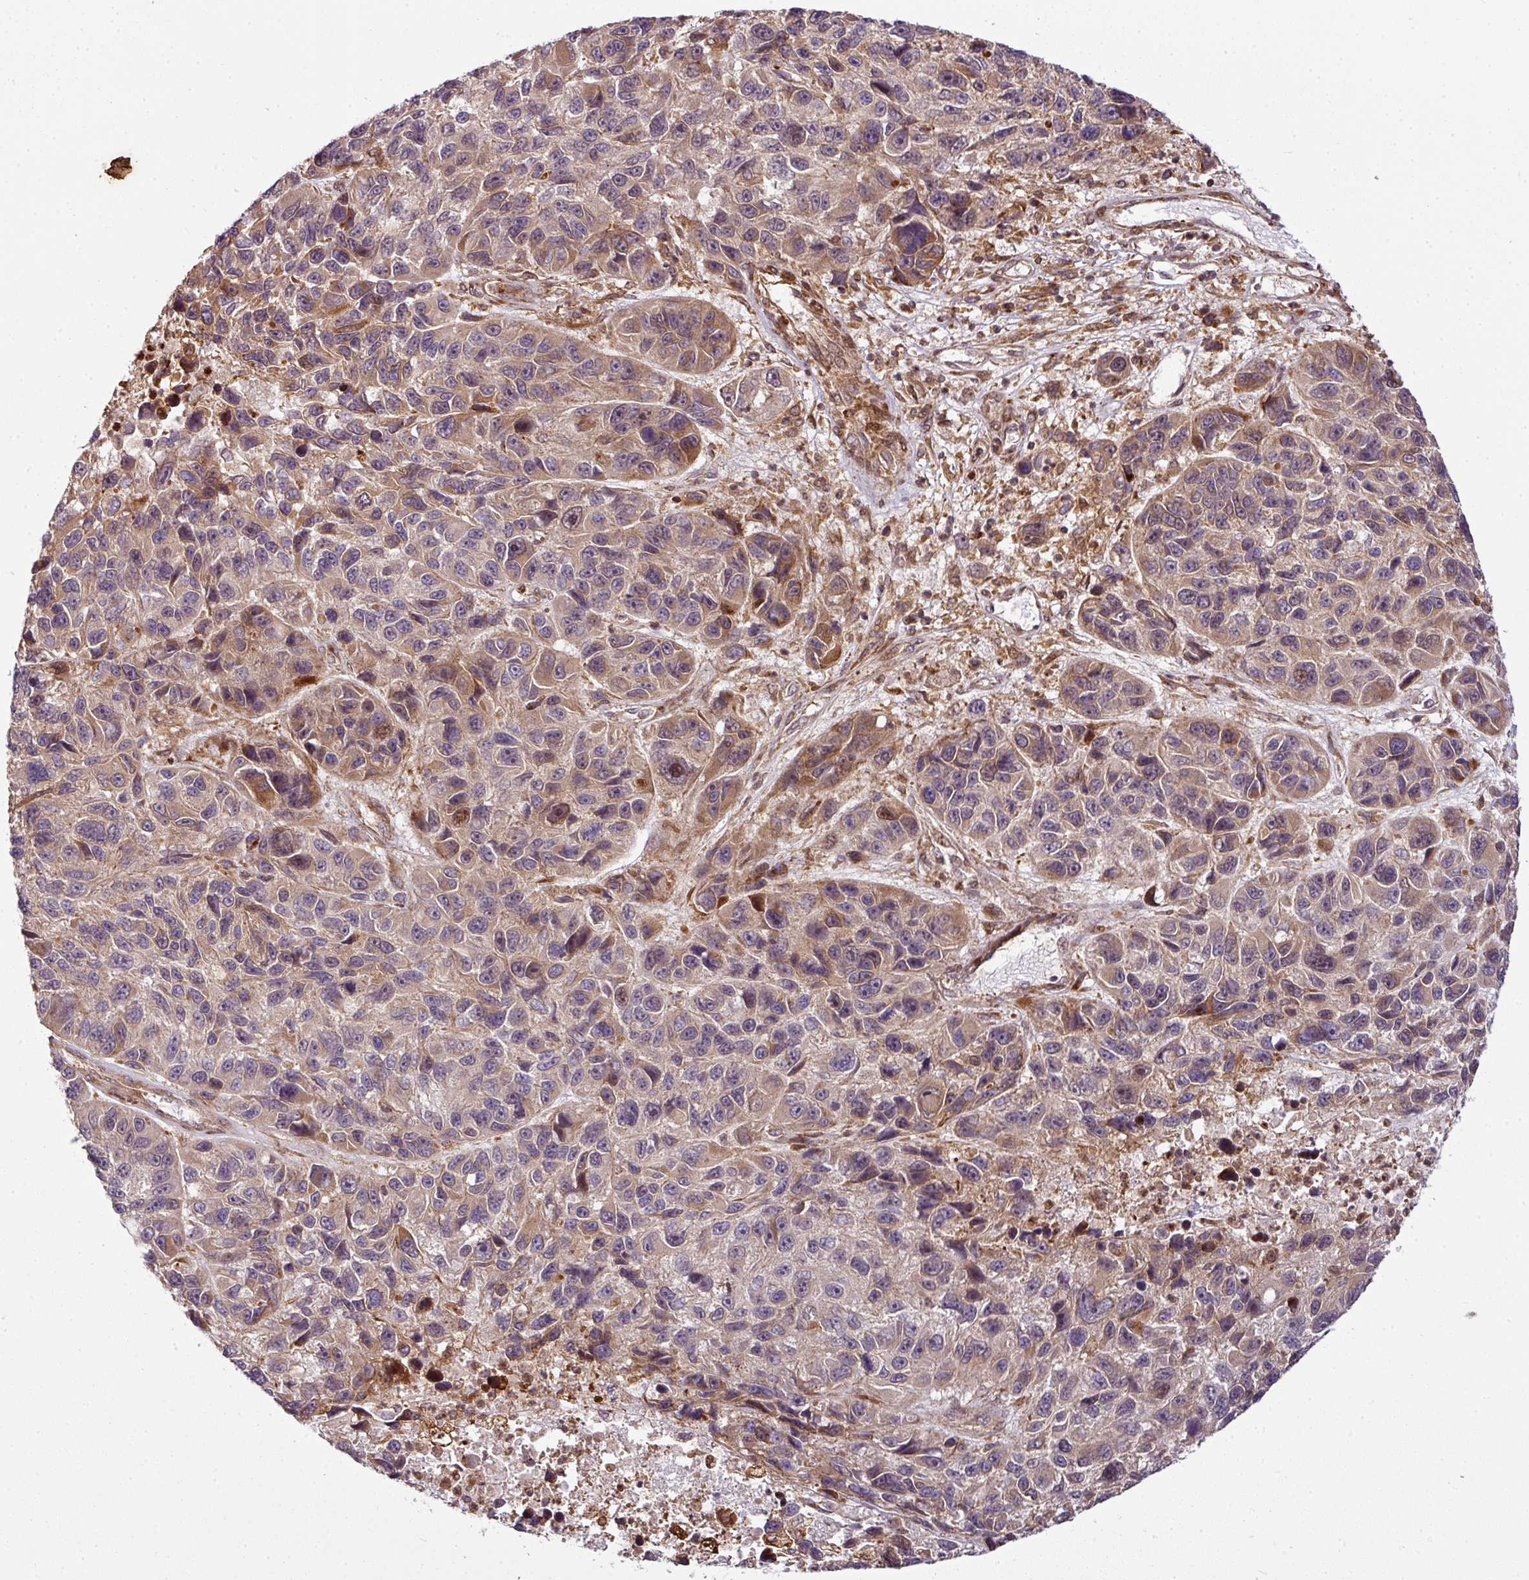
{"staining": {"intensity": "moderate", "quantity": "25%-75%", "location": "cytoplasmic/membranous"}, "tissue": "melanoma", "cell_type": "Tumor cells", "image_type": "cancer", "snomed": [{"axis": "morphology", "description": "Malignant melanoma, NOS"}, {"axis": "topography", "description": "Skin"}], "caption": "Protein expression analysis of malignant melanoma exhibits moderate cytoplasmic/membranous staining in approximately 25%-75% of tumor cells.", "gene": "ATAT1", "patient": {"sex": "male", "age": 53}}